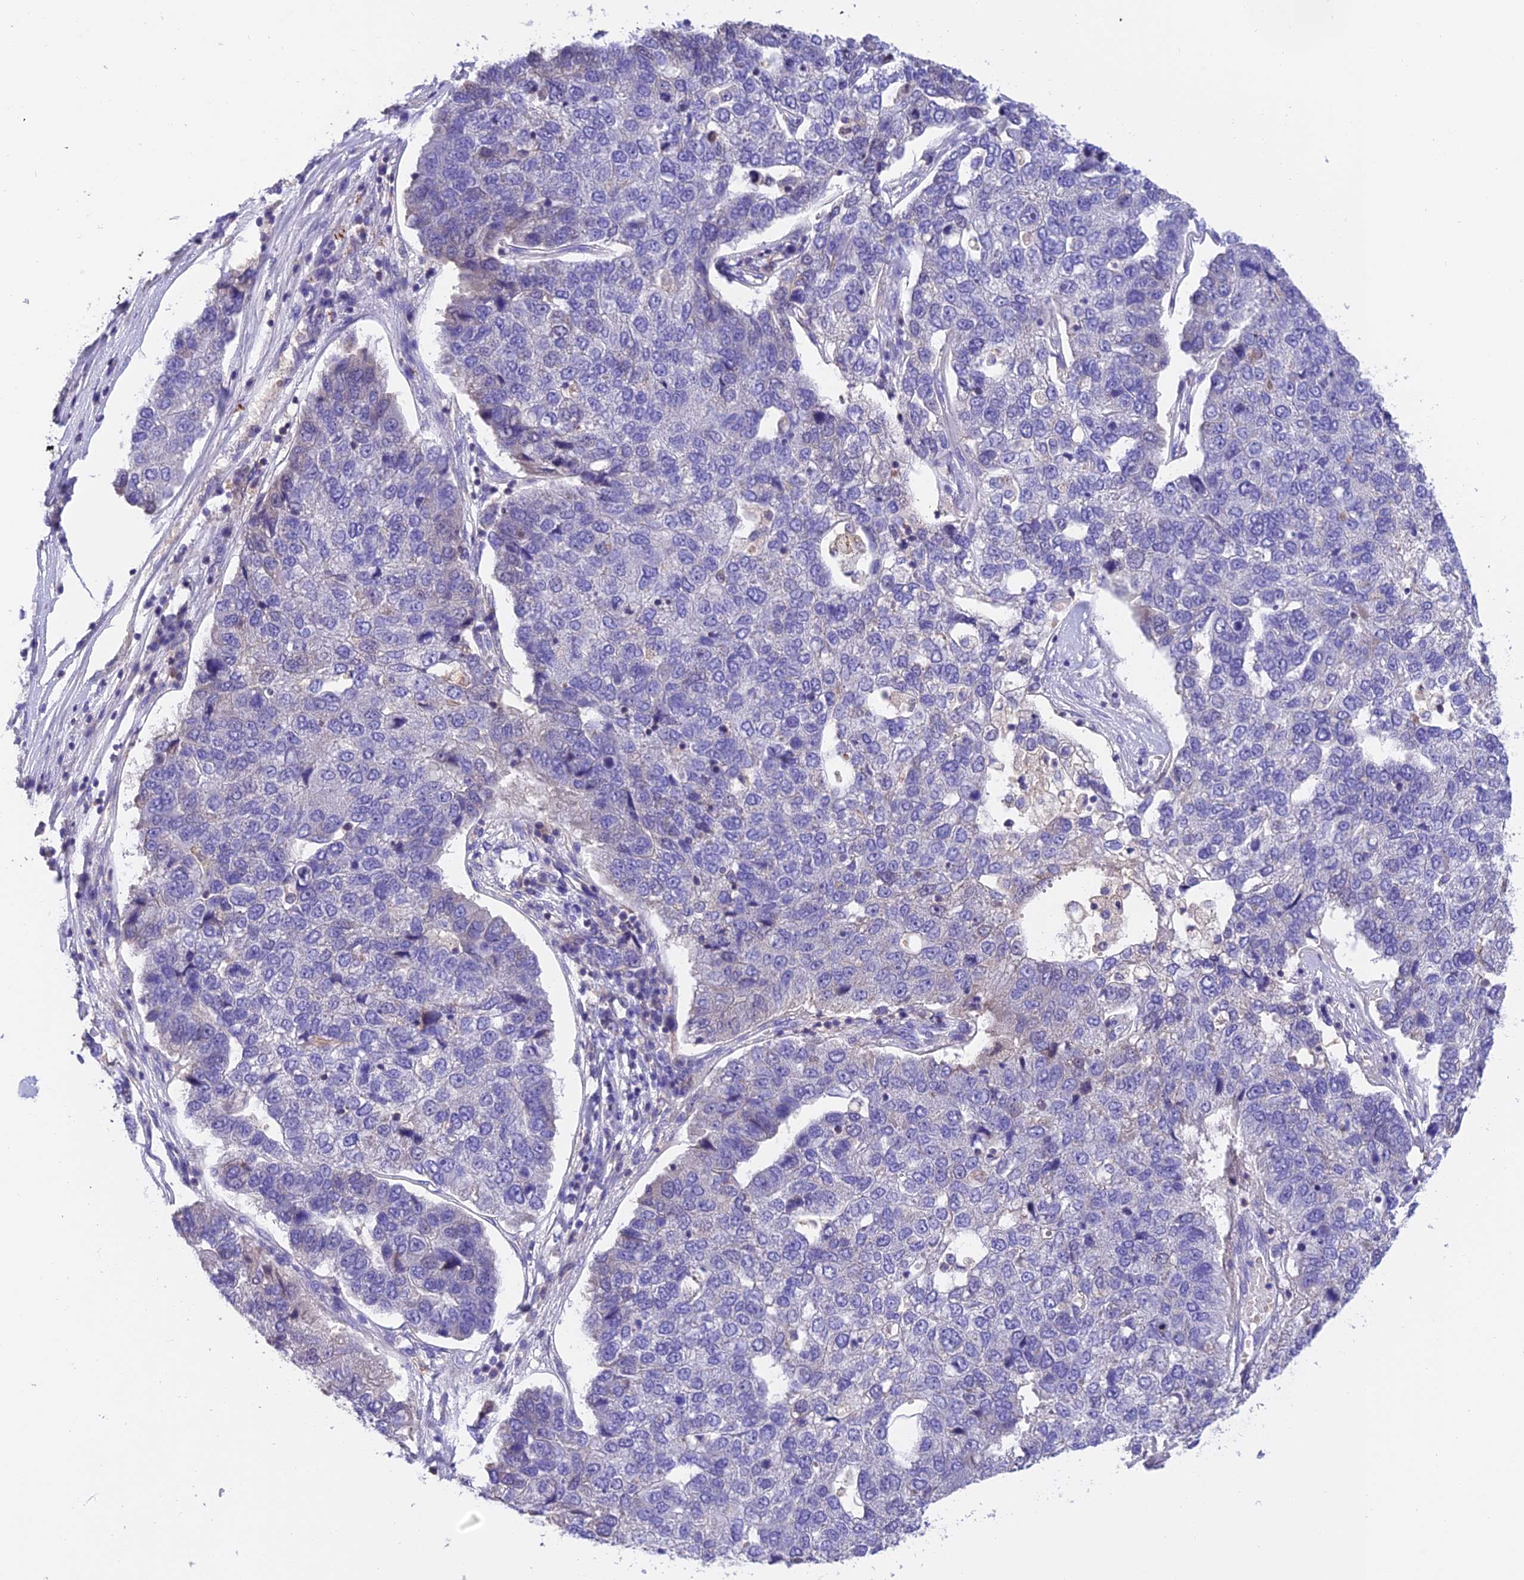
{"staining": {"intensity": "negative", "quantity": "none", "location": "none"}, "tissue": "pancreatic cancer", "cell_type": "Tumor cells", "image_type": "cancer", "snomed": [{"axis": "morphology", "description": "Adenocarcinoma, NOS"}, {"axis": "topography", "description": "Pancreas"}], "caption": "Immunohistochemical staining of pancreatic adenocarcinoma displays no significant staining in tumor cells. (Immunohistochemistry, brightfield microscopy, high magnification).", "gene": "LPXN", "patient": {"sex": "female", "age": 61}}